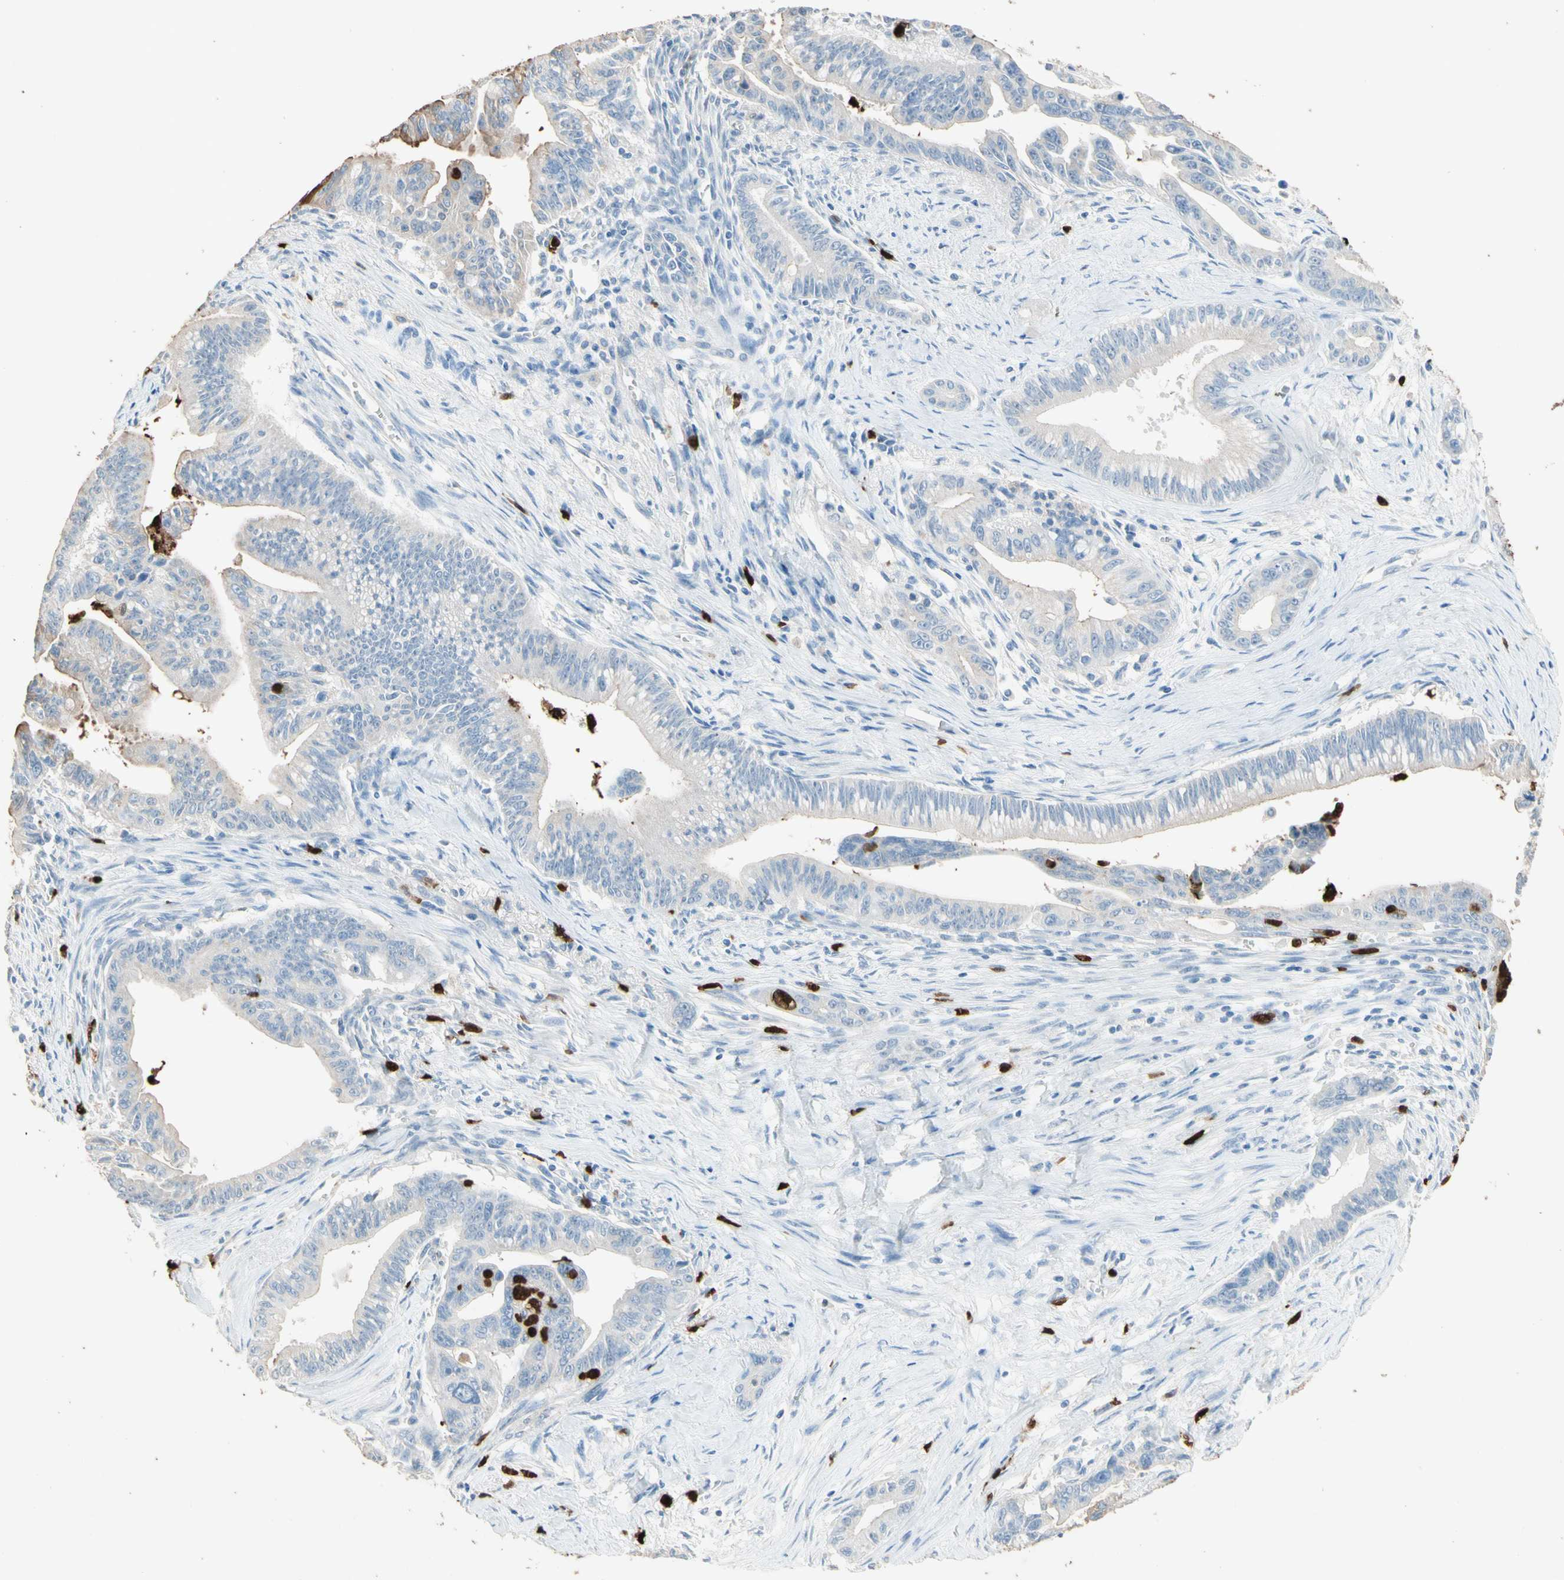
{"staining": {"intensity": "weak", "quantity": "25%-75%", "location": "cytoplasmic/membranous"}, "tissue": "pancreatic cancer", "cell_type": "Tumor cells", "image_type": "cancer", "snomed": [{"axis": "morphology", "description": "Adenocarcinoma, NOS"}, {"axis": "topography", "description": "Pancreas"}], "caption": "Adenocarcinoma (pancreatic) stained with DAB (3,3'-diaminobenzidine) immunohistochemistry exhibits low levels of weak cytoplasmic/membranous expression in approximately 25%-75% of tumor cells. (IHC, brightfield microscopy, high magnification).", "gene": "NFKBIZ", "patient": {"sex": "male", "age": 70}}